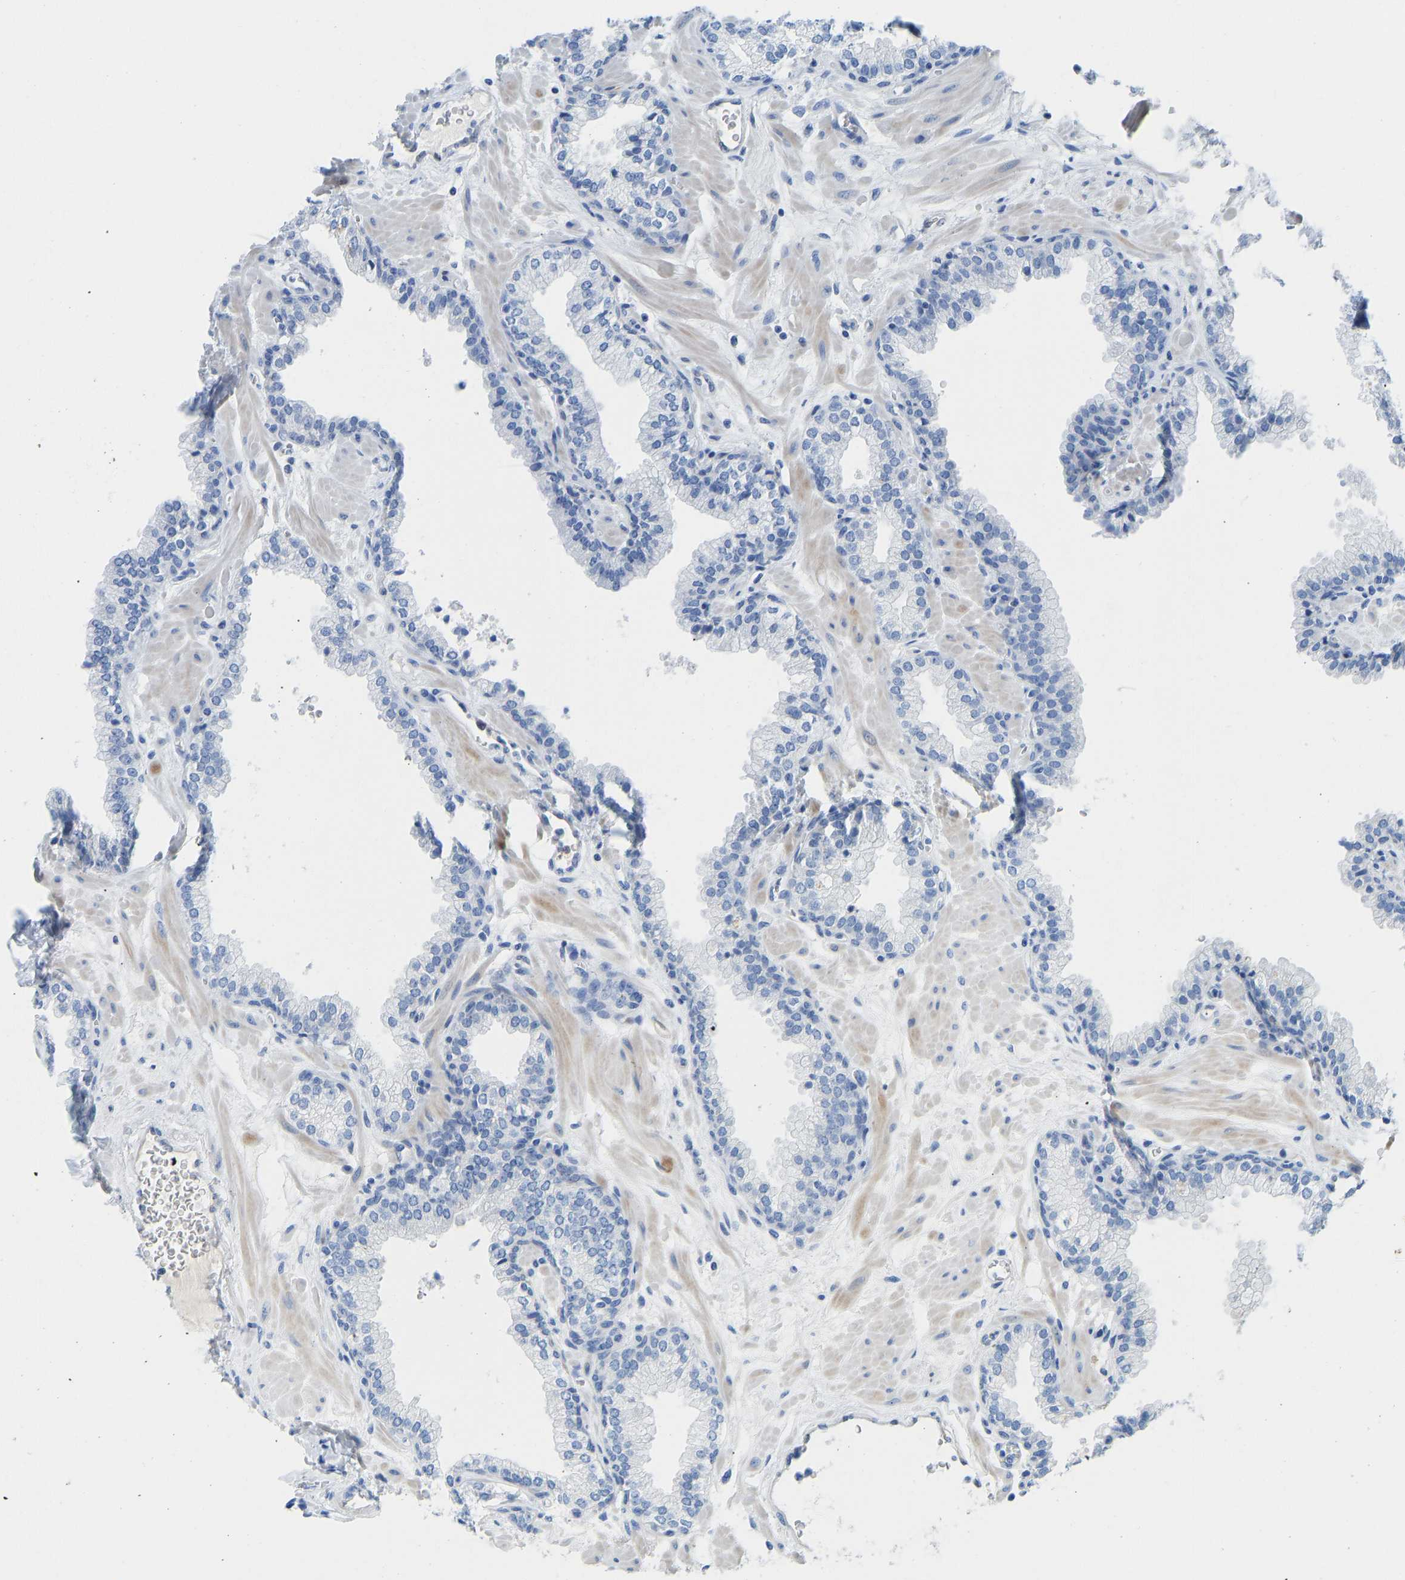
{"staining": {"intensity": "negative", "quantity": "none", "location": "none"}, "tissue": "prostate", "cell_type": "Glandular cells", "image_type": "normal", "snomed": [{"axis": "morphology", "description": "Normal tissue, NOS"}, {"axis": "morphology", "description": "Urothelial carcinoma, Low grade"}, {"axis": "topography", "description": "Urinary bladder"}, {"axis": "topography", "description": "Prostate"}], "caption": "Immunohistochemistry of normal prostate shows no positivity in glandular cells.", "gene": "NKAIN3", "patient": {"sex": "male", "age": 60}}